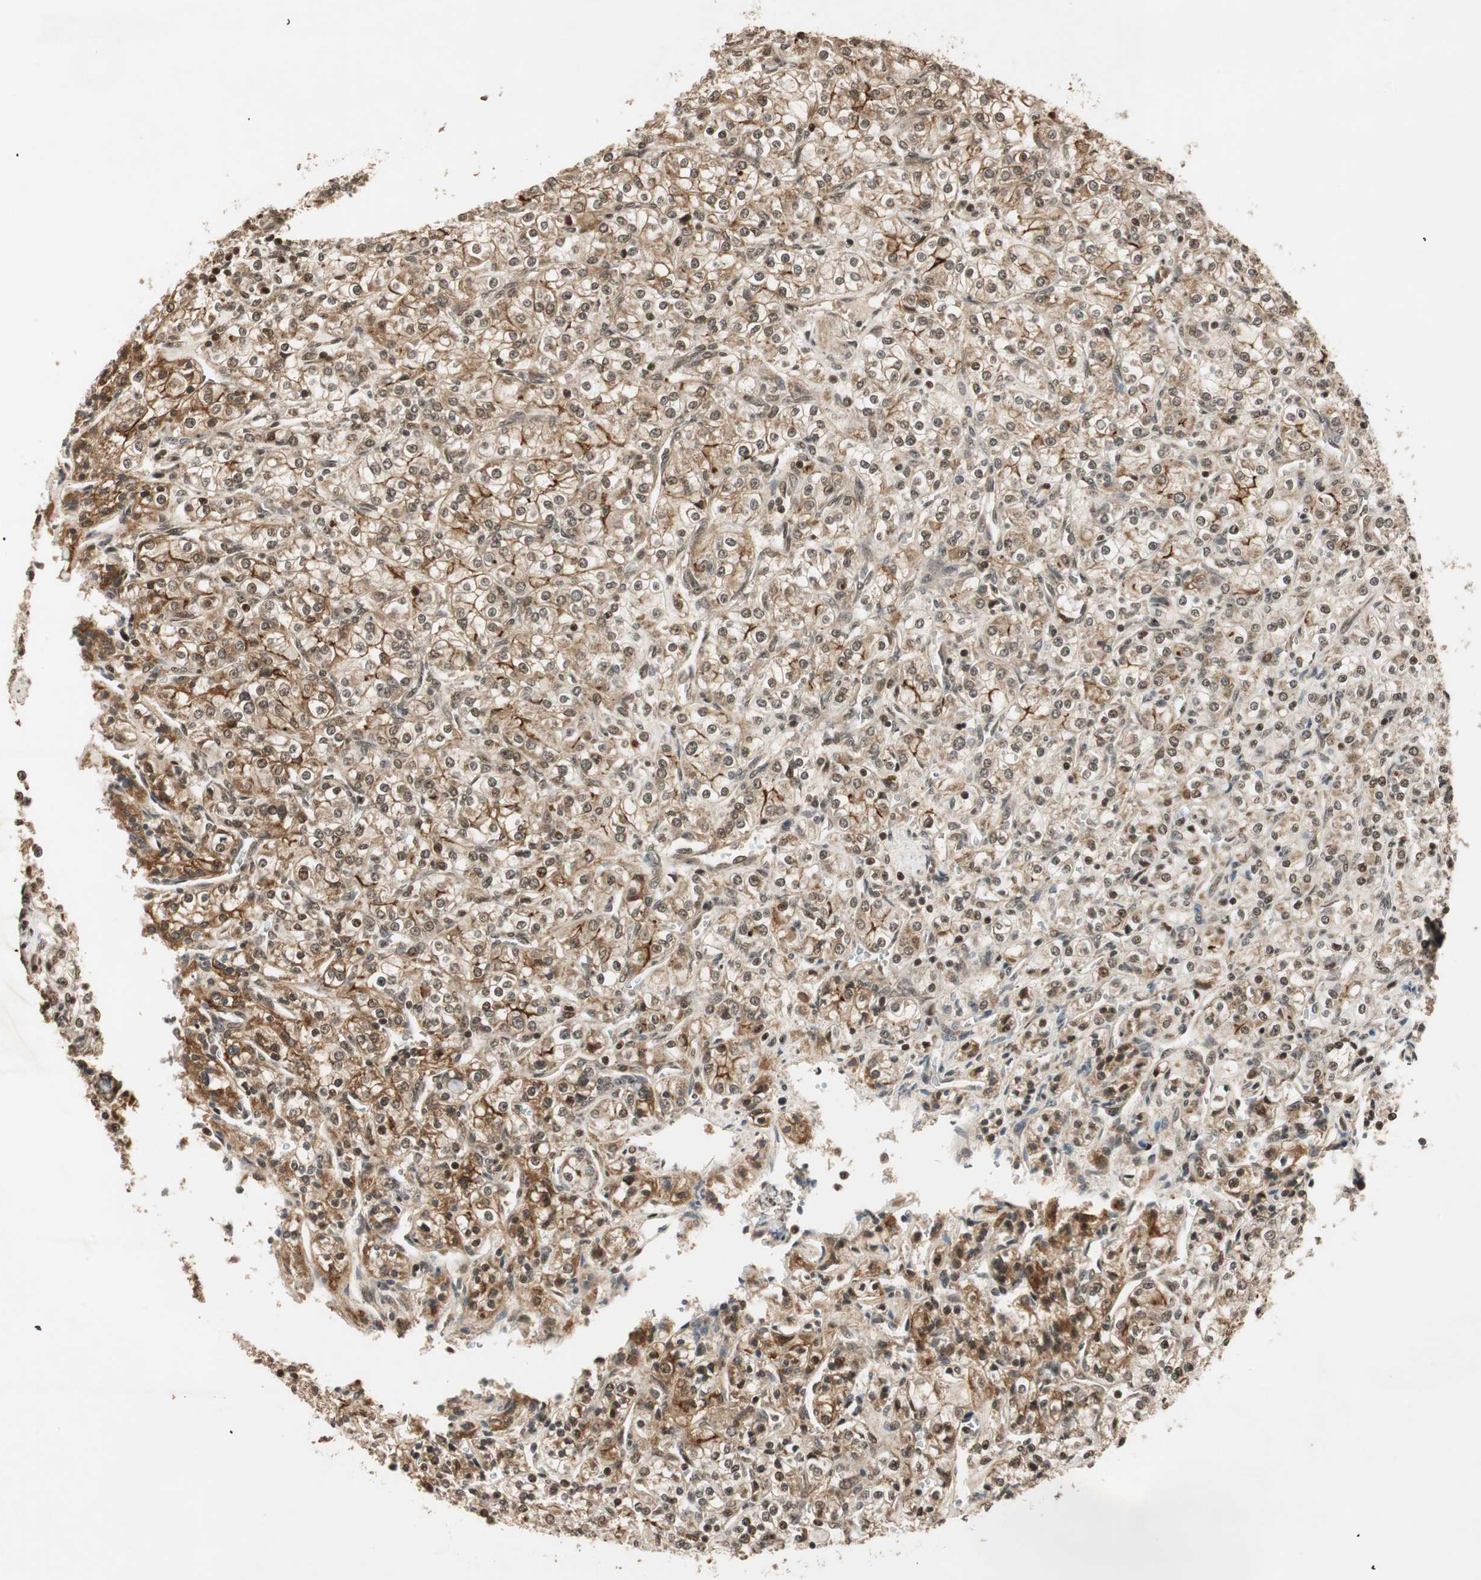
{"staining": {"intensity": "moderate", "quantity": ">75%", "location": "cytoplasmic/membranous,nuclear"}, "tissue": "renal cancer", "cell_type": "Tumor cells", "image_type": "cancer", "snomed": [{"axis": "morphology", "description": "Adenocarcinoma, NOS"}, {"axis": "topography", "description": "Kidney"}], "caption": "Moderate cytoplasmic/membranous and nuclear positivity is appreciated in about >75% of tumor cells in renal cancer (adenocarcinoma).", "gene": "RPA3", "patient": {"sex": "male", "age": 77}}